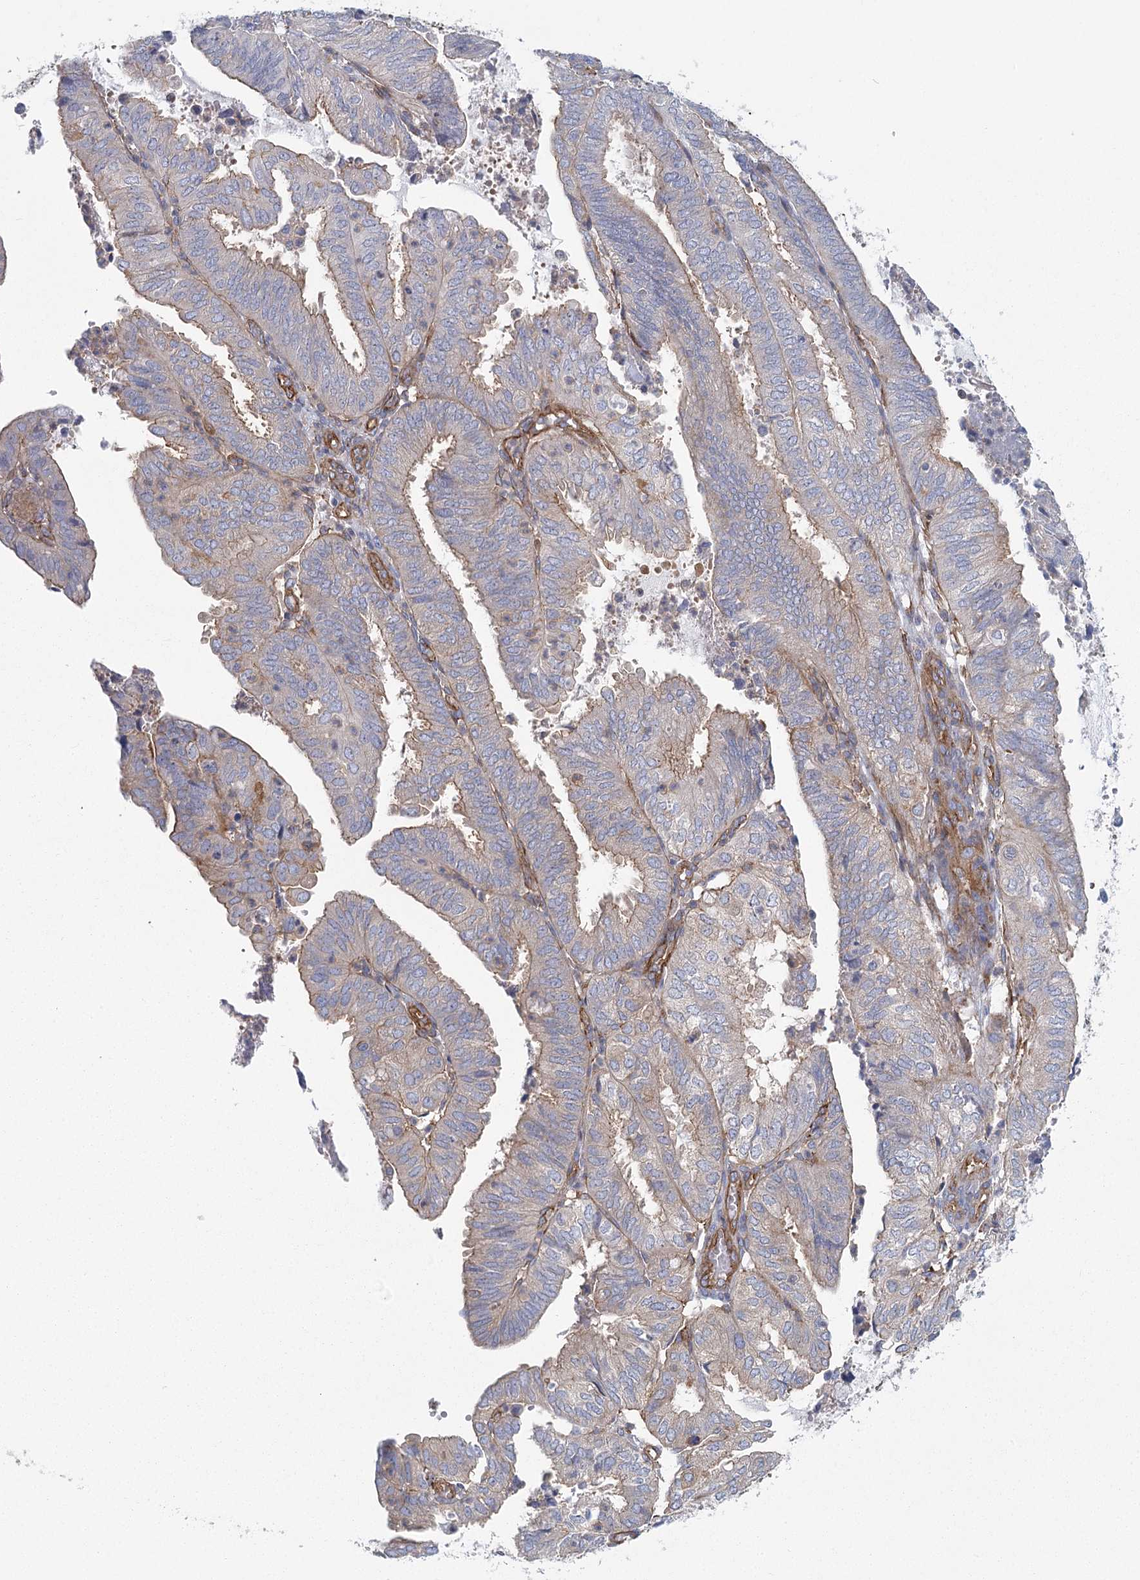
{"staining": {"intensity": "weak", "quantity": "25%-75%", "location": "cytoplasmic/membranous"}, "tissue": "endometrial cancer", "cell_type": "Tumor cells", "image_type": "cancer", "snomed": [{"axis": "morphology", "description": "Adenocarcinoma, NOS"}, {"axis": "topography", "description": "Uterus"}], "caption": "IHC histopathology image of neoplastic tissue: human adenocarcinoma (endometrial) stained using immunohistochemistry displays low levels of weak protein expression localized specifically in the cytoplasmic/membranous of tumor cells, appearing as a cytoplasmic/membranous brown color.", "gene": "IFT46", "patient": {"sex": "female", "age": 60}}